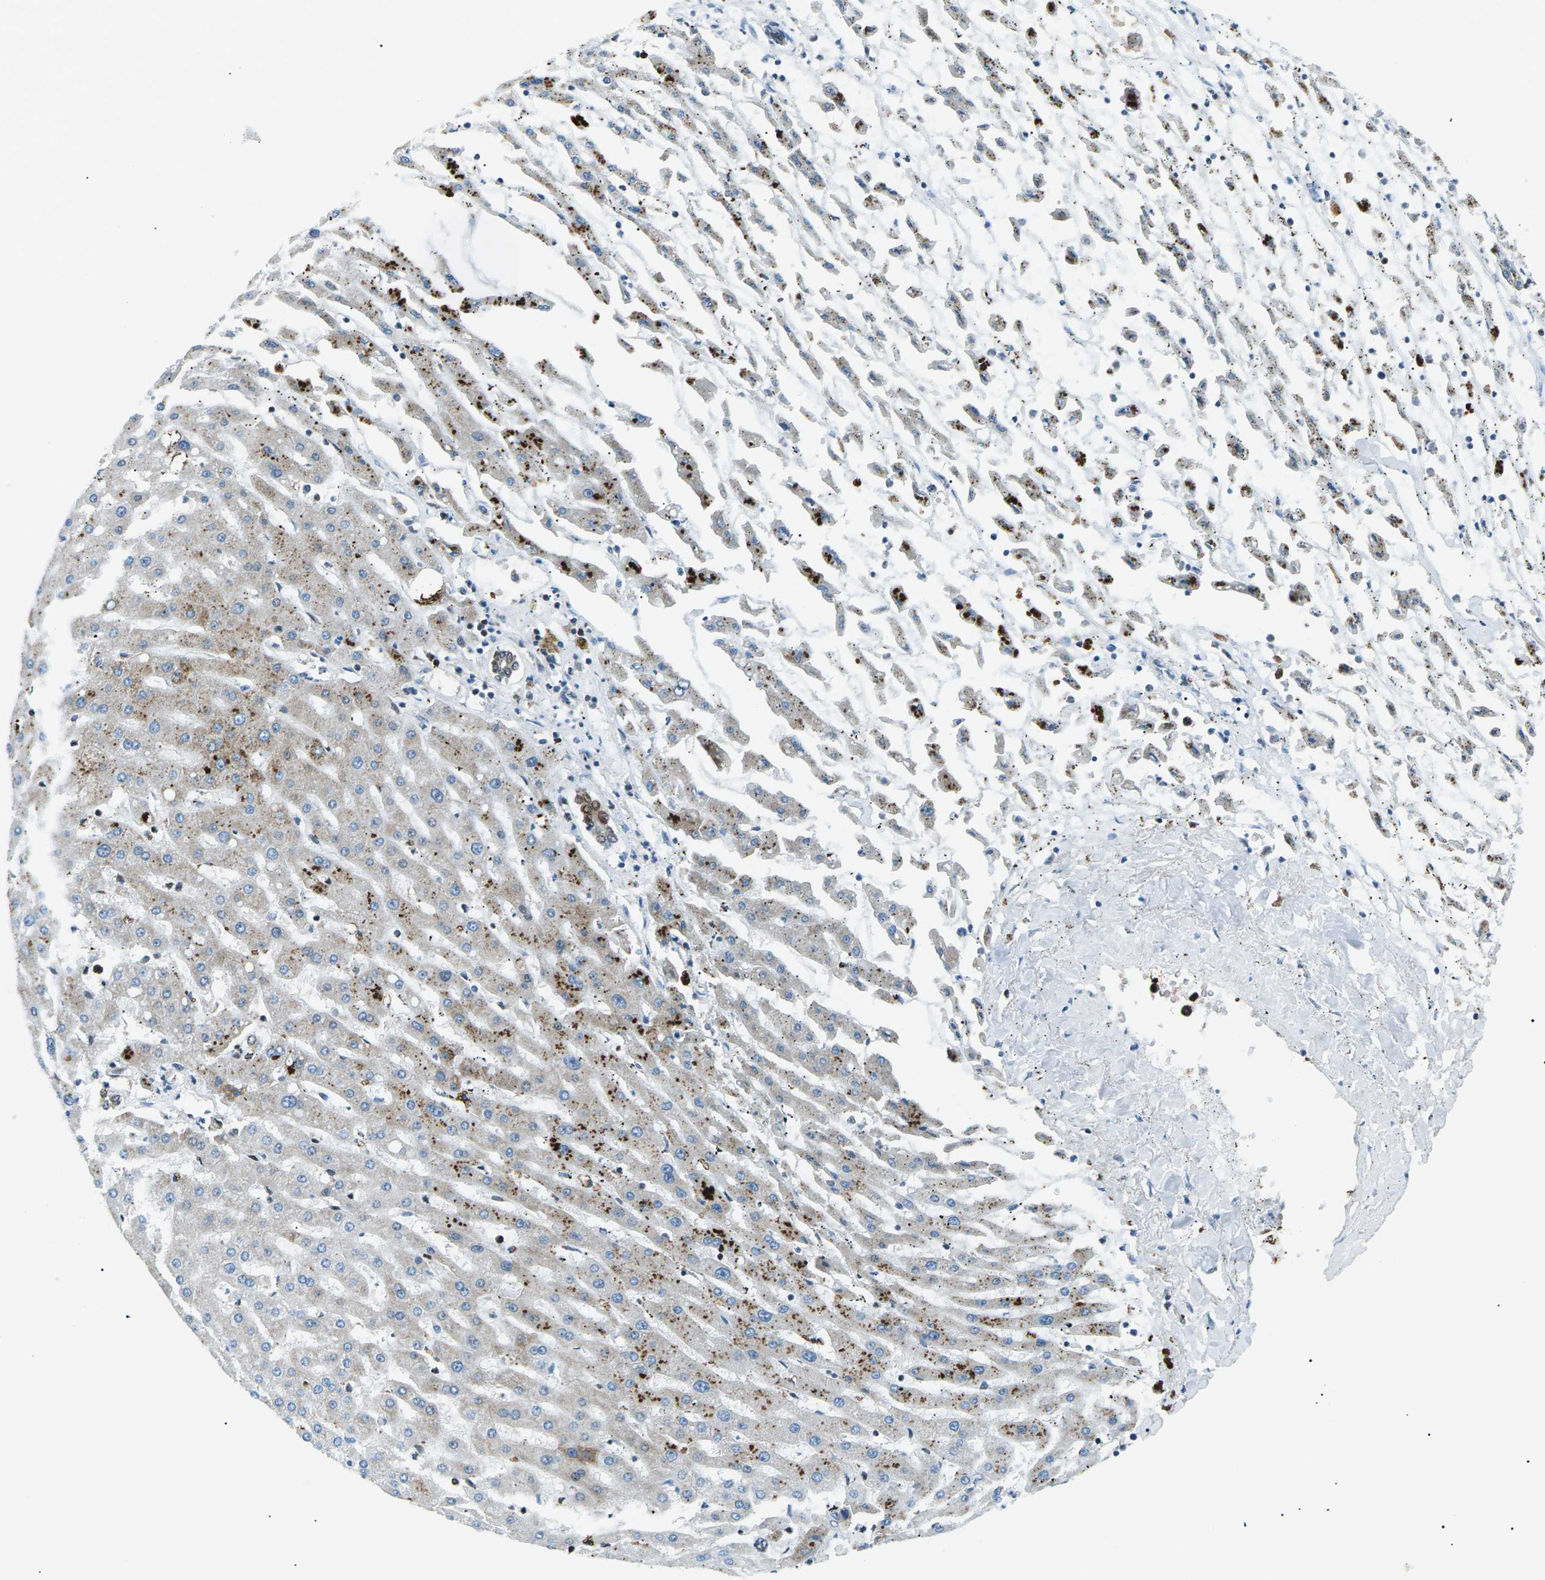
{"staining": {"intensity": "negative", "quantity": "none", "location": "none"}, "tissue": "liver cancer", "cell_type": "Tumor cells", "image_type": "cancer", "snomed": [{"axis": "morphology", "description": "Carcinoma, Hepatocellular, NOS"}, {"axis": "topography", "description": "Liver"}], "caption": "Immunohistochemical staining of human hepatocellular carcinoma (liver) exhibits no significant positivity in tumor cells.", "gene": "HNRNPK", "patient": {"sex": "male", "age": 72}}